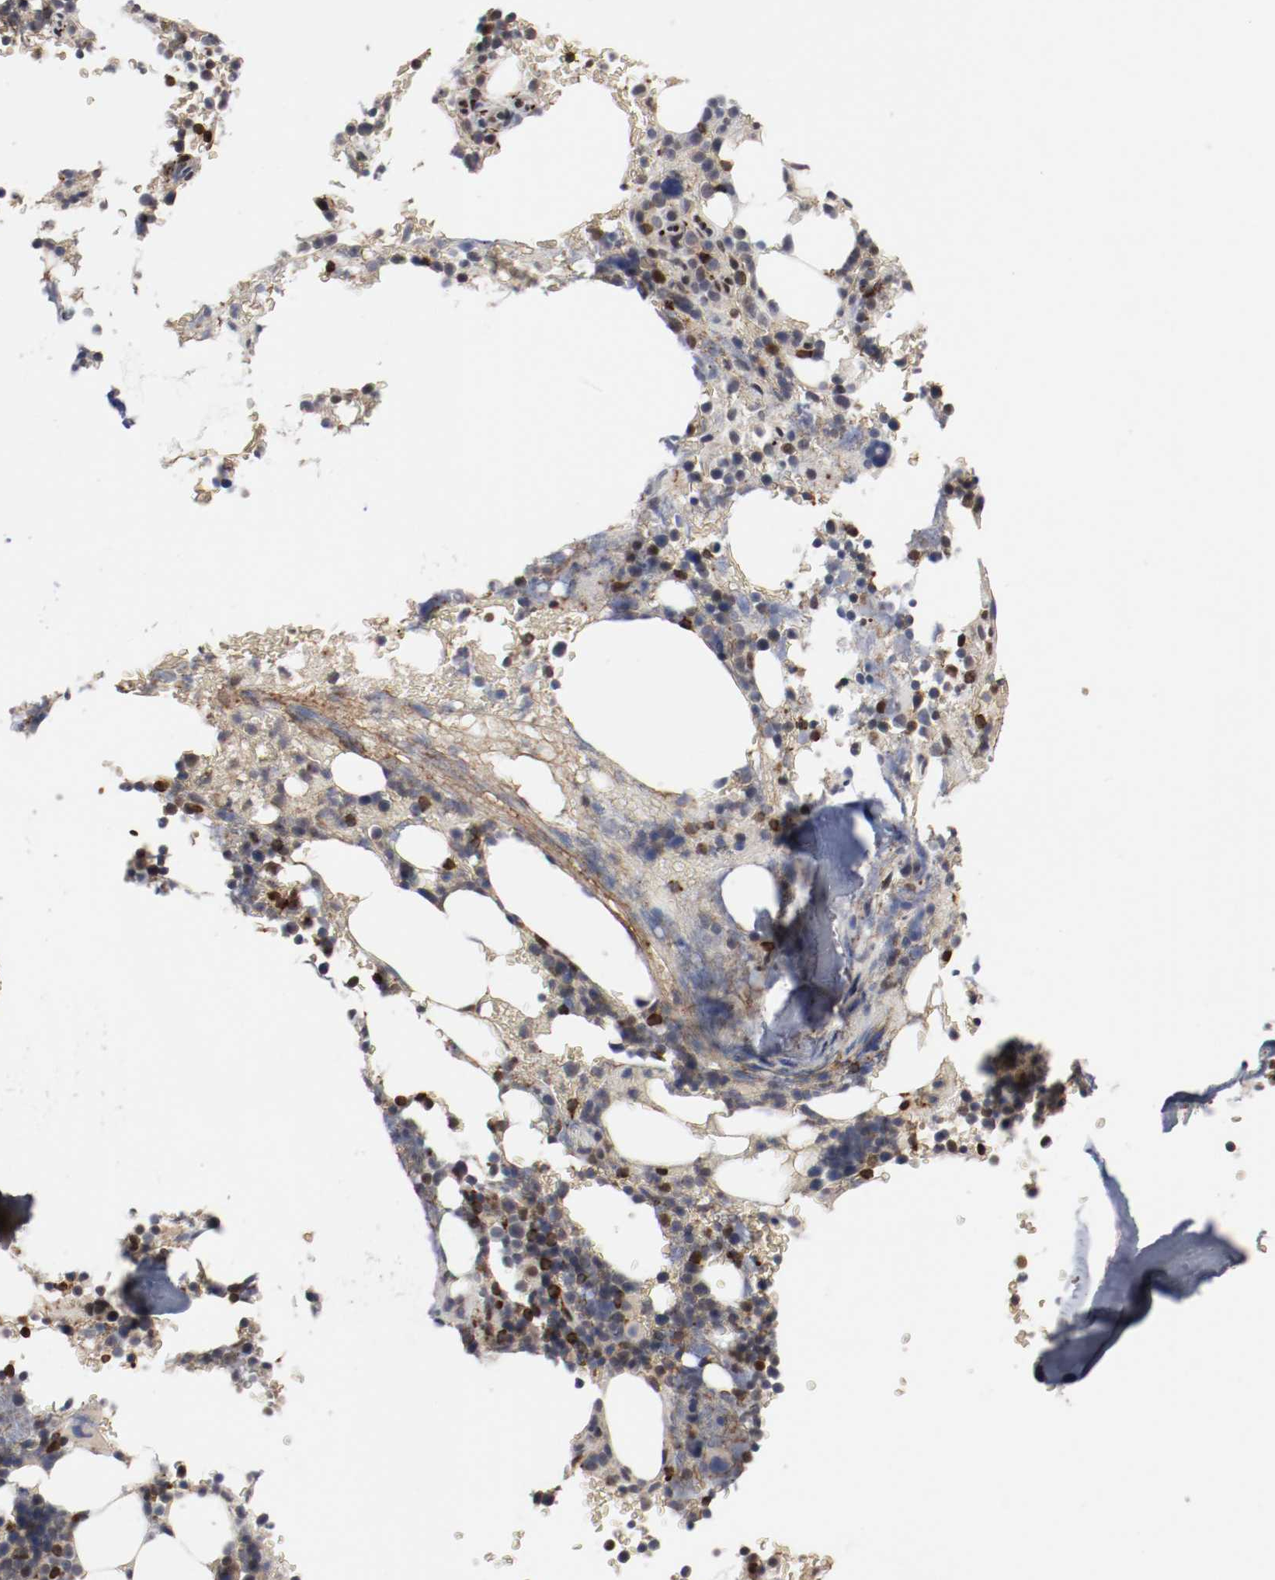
{"staining": {"intensity": "moderate", "quantity": "25%-75%", "location": "nuclear"}, "tissue": "bone marrow", "cell_type": "Hematopoietic cells", "image_type": "normal", "snomed": [{"axis": "morphology", "description": "Normal tissue, NOS"}, {"axis": "topography", "description": "Bone marrow"}], "caption": "Immunohistochemical staining of unremarkable bone marrow reveals moderate nuclear protein staining in about 25%-75% of hematopoietic cells. Nuclei are stained in blue.", "gene": "JUND", "patient": {"sex": "female", "age": 73}}